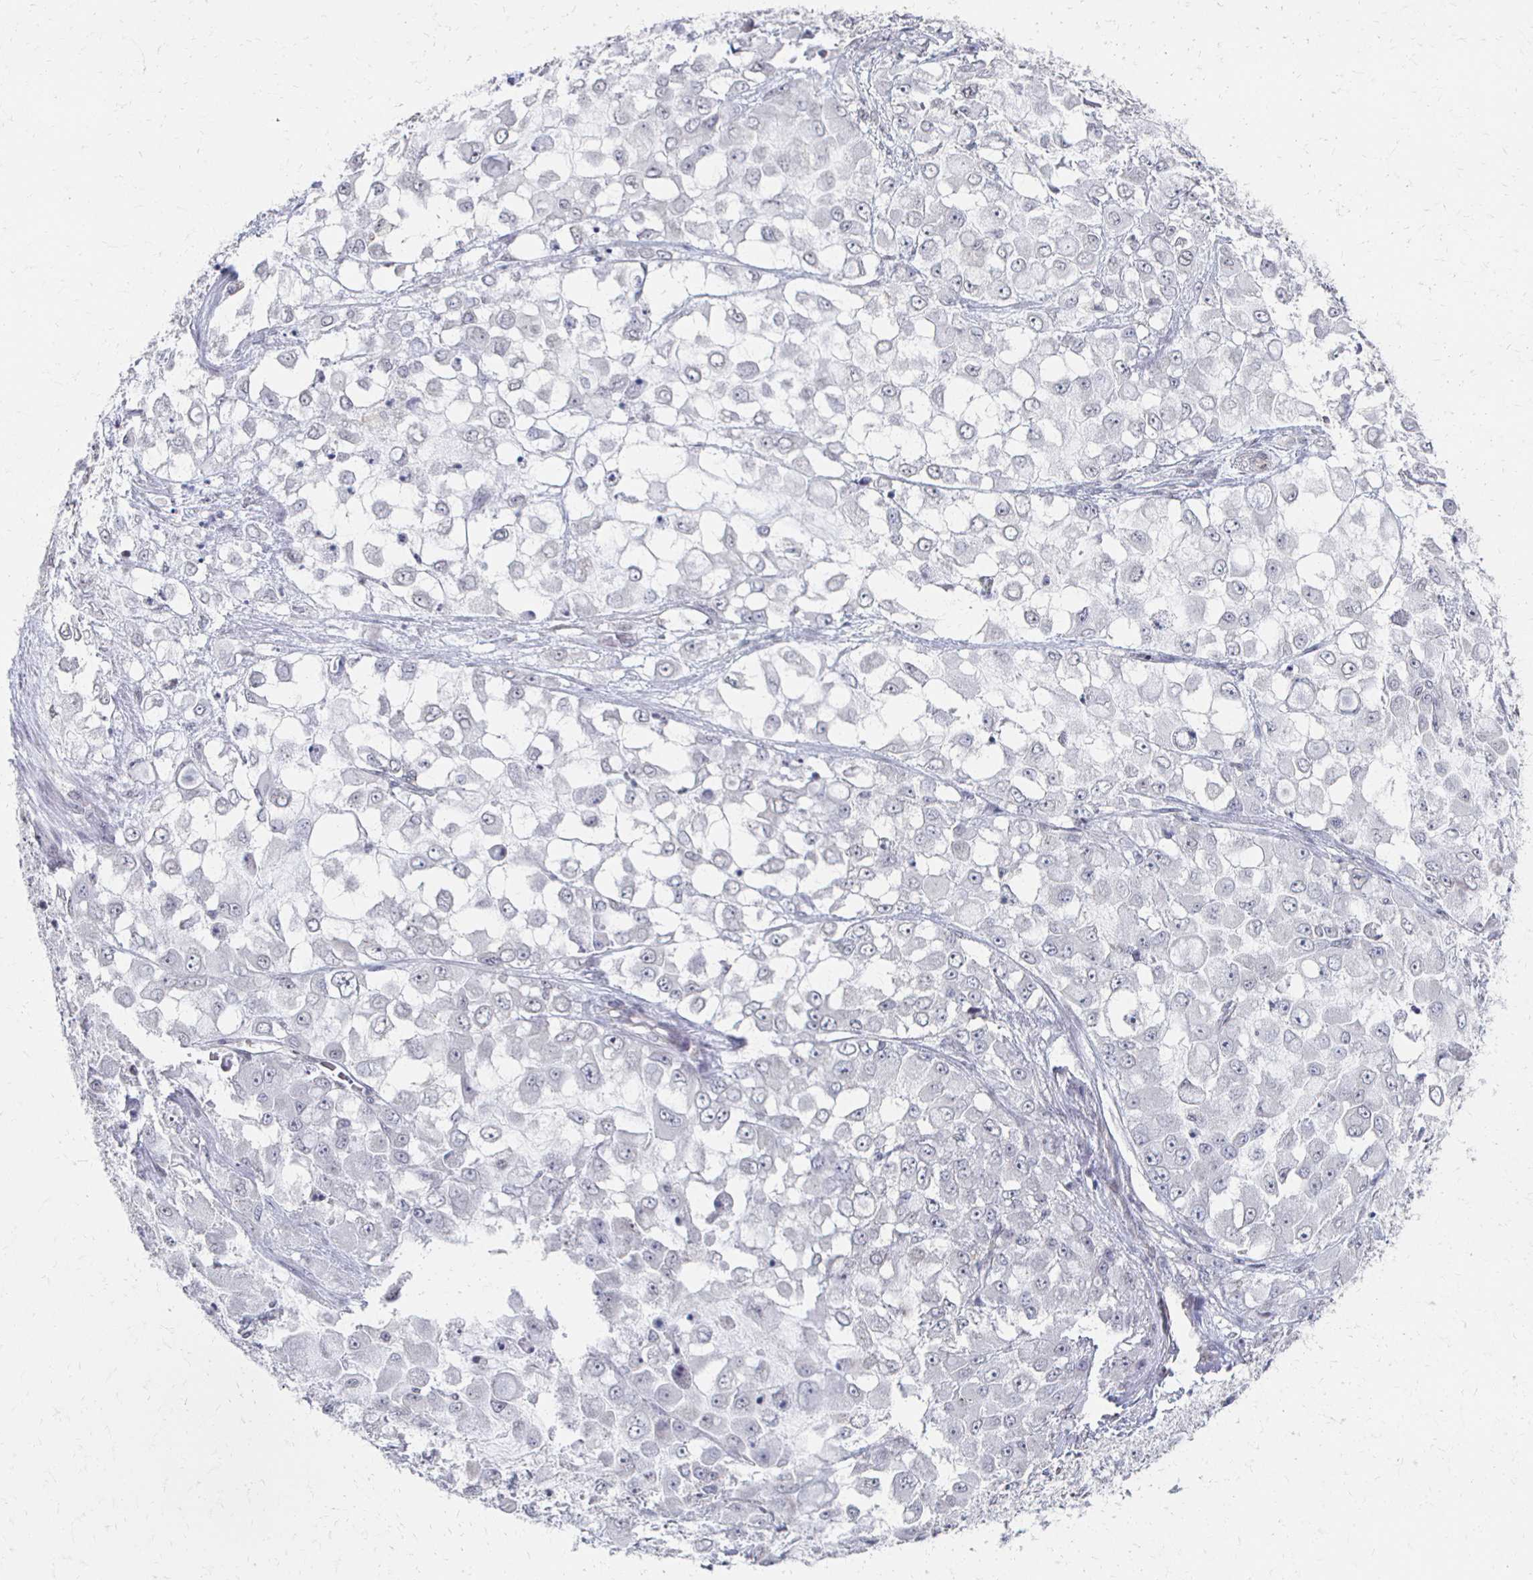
{"staining": {"intensity": "negative", "quantity": "none", "location": "none"}, "tissue": "stomach cancer", "cell_type": "Tumor cells", "image_type": "cancer", "snomed": [{"axis": "morphology", "description": "Adenocarcinoma, NOS"}, {"axis": "topography", "description": "Stomach"}], "caption": "A photomicrograph of adenocarcinoma (stomach) stained for a protein displays no brown staining in tumor cells.", "gene": "DAB1", "patient": {"sex": "female", "age": 76}}